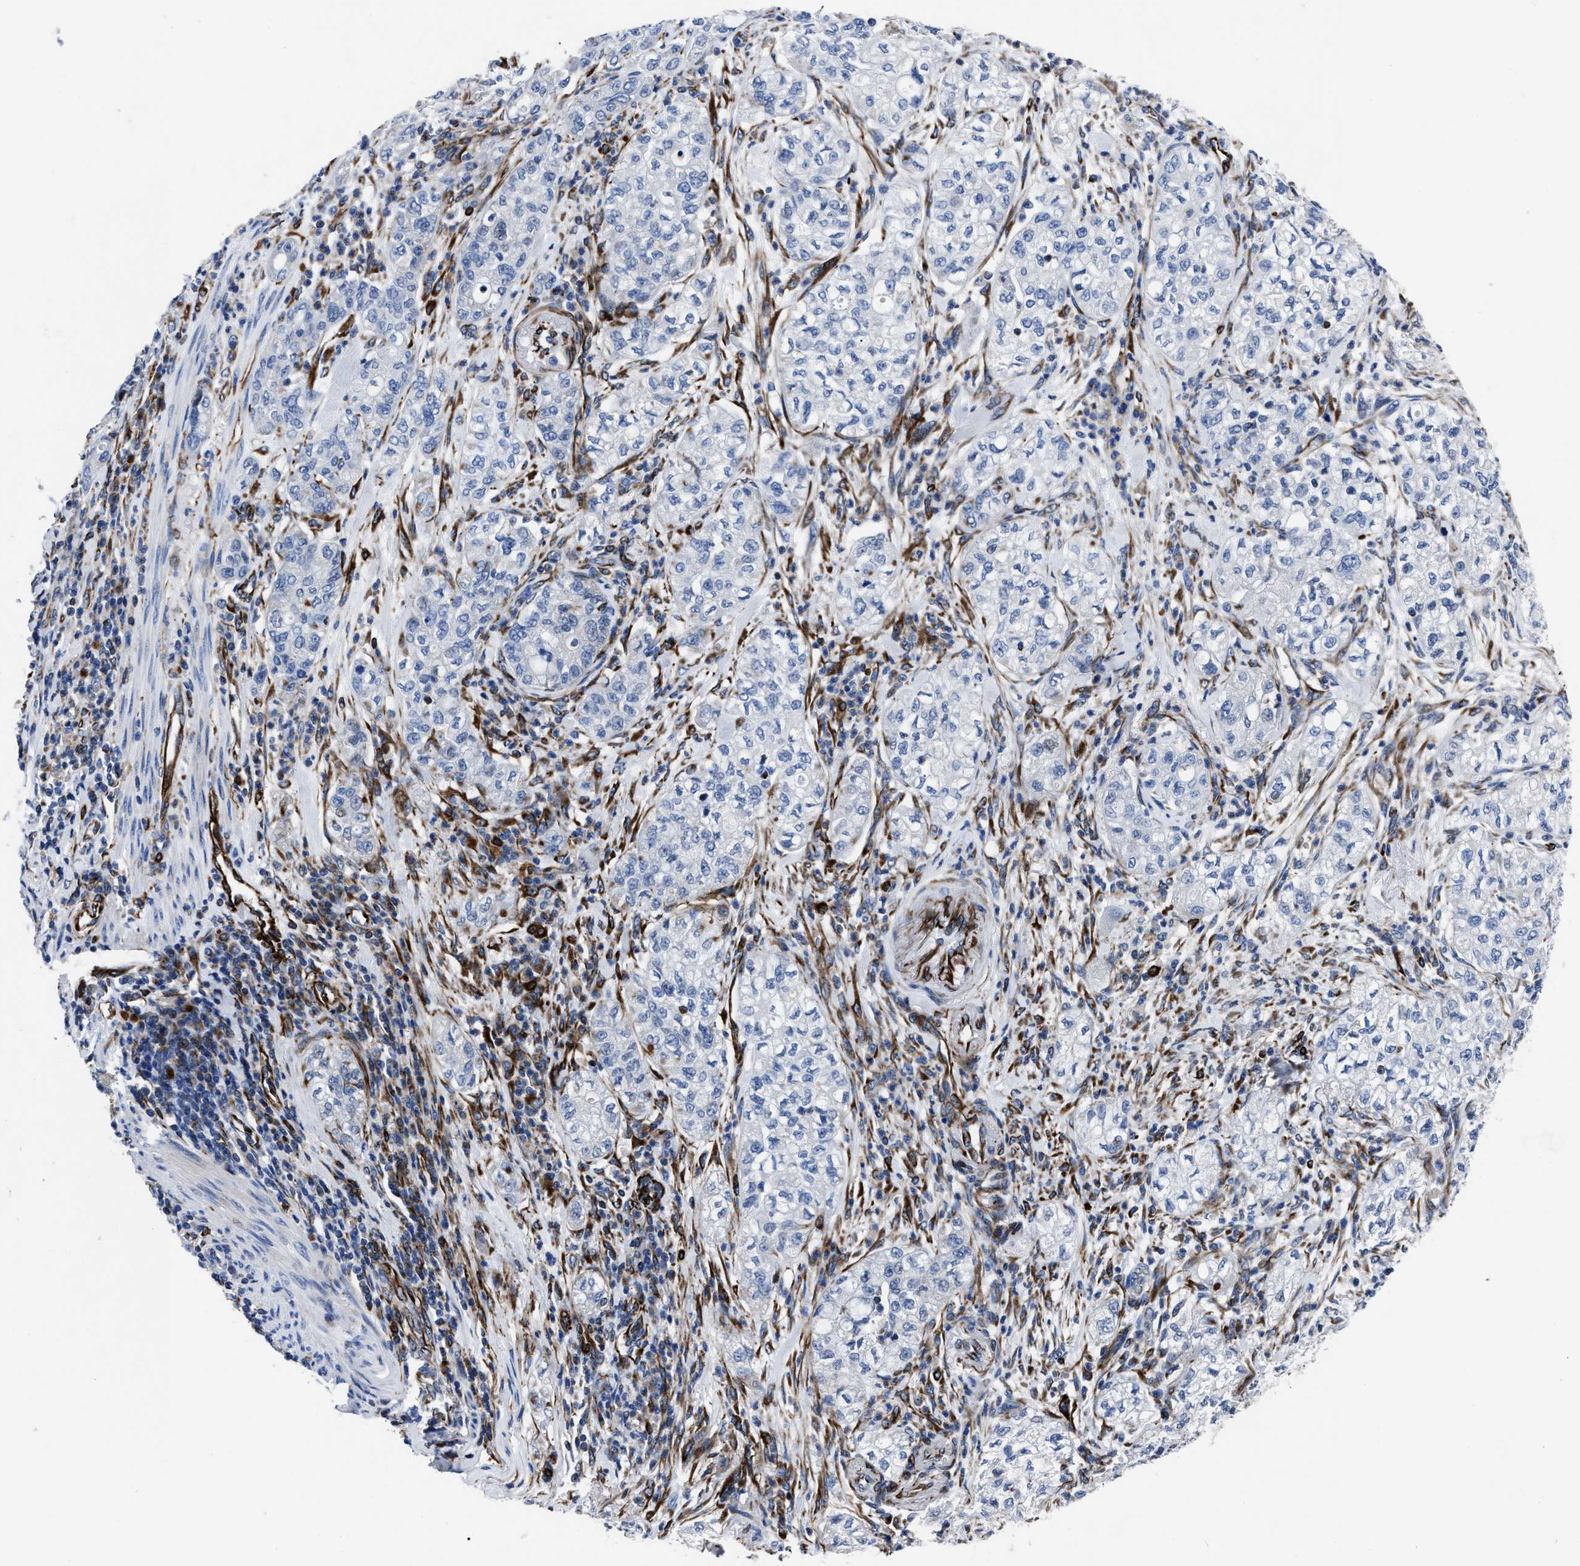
{"staining": {"intensity": "negative", "quantity": "none", "location": "none"}, "tissue": "pancreatic cancer", "cell_type": "Tumor cells", "image_type": "cancer", "snomed": [{"axis": "morphology", "description": "Adenocarcinoma, NOS"}, {"axis": "topography", "description": "Pancreas"}], "caption": "High power microscopy photomicrograph of an immunohistochemistry image of pancreatic cancer (adenocarcinoma), revealing no significant positivity in tumor cells. (Brightfield microscopy of DAB IHC at high magnification).", "gene": "OR10G3", "patient": {"sex": "female", "age": 78}}